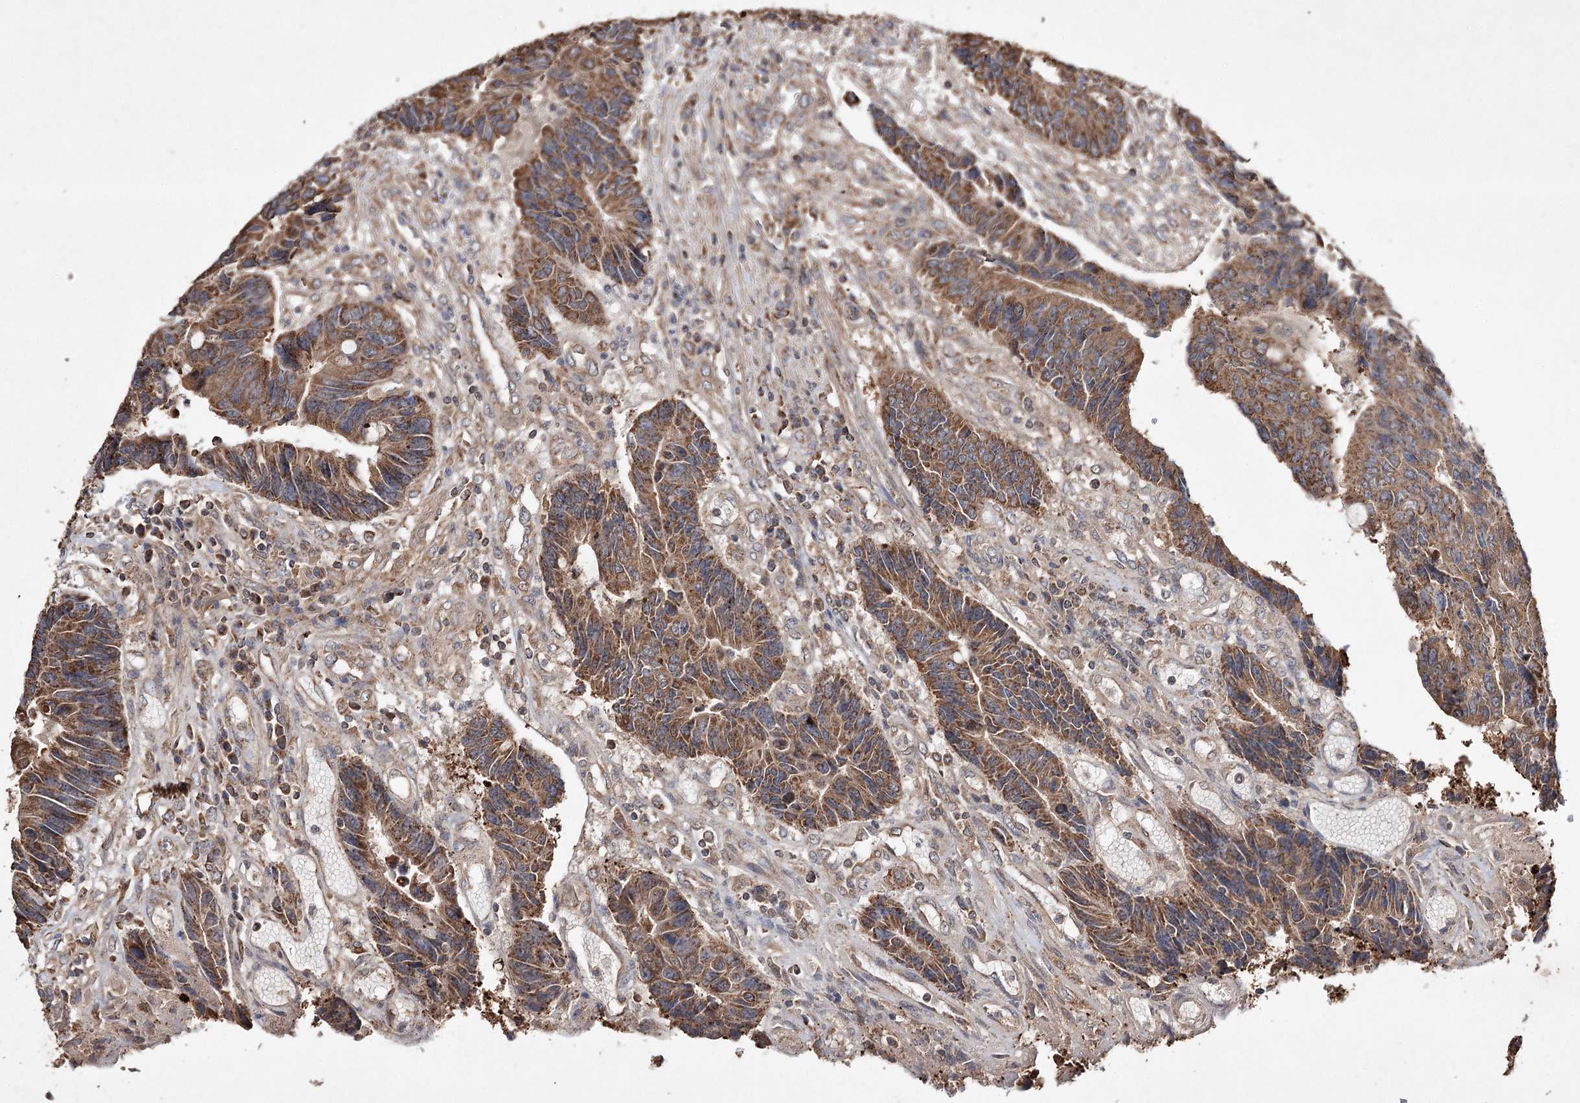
{"staining": {"intensity": "moderate", "quantity": ">75%", "location": "cytoplasmic/membranous"}, "tissue": "colorectal cancer", "cell_type": "Tumor cells", "image_type": "cancer", "snomed": [{"axis": "morphology", "description": "Adenocarcinoma, NOS"}, {"axis": "topography", "description": "Rectum"}], "caption": "Protein positivity by IHC demonstrates moderate cytoplasmic/membranous expression in approximately >75% of tumor cells in colorectal cancer (adenocarcinoma).", "gene": "PIK3CB", "patient": {"sex": "male", "age": 84}}